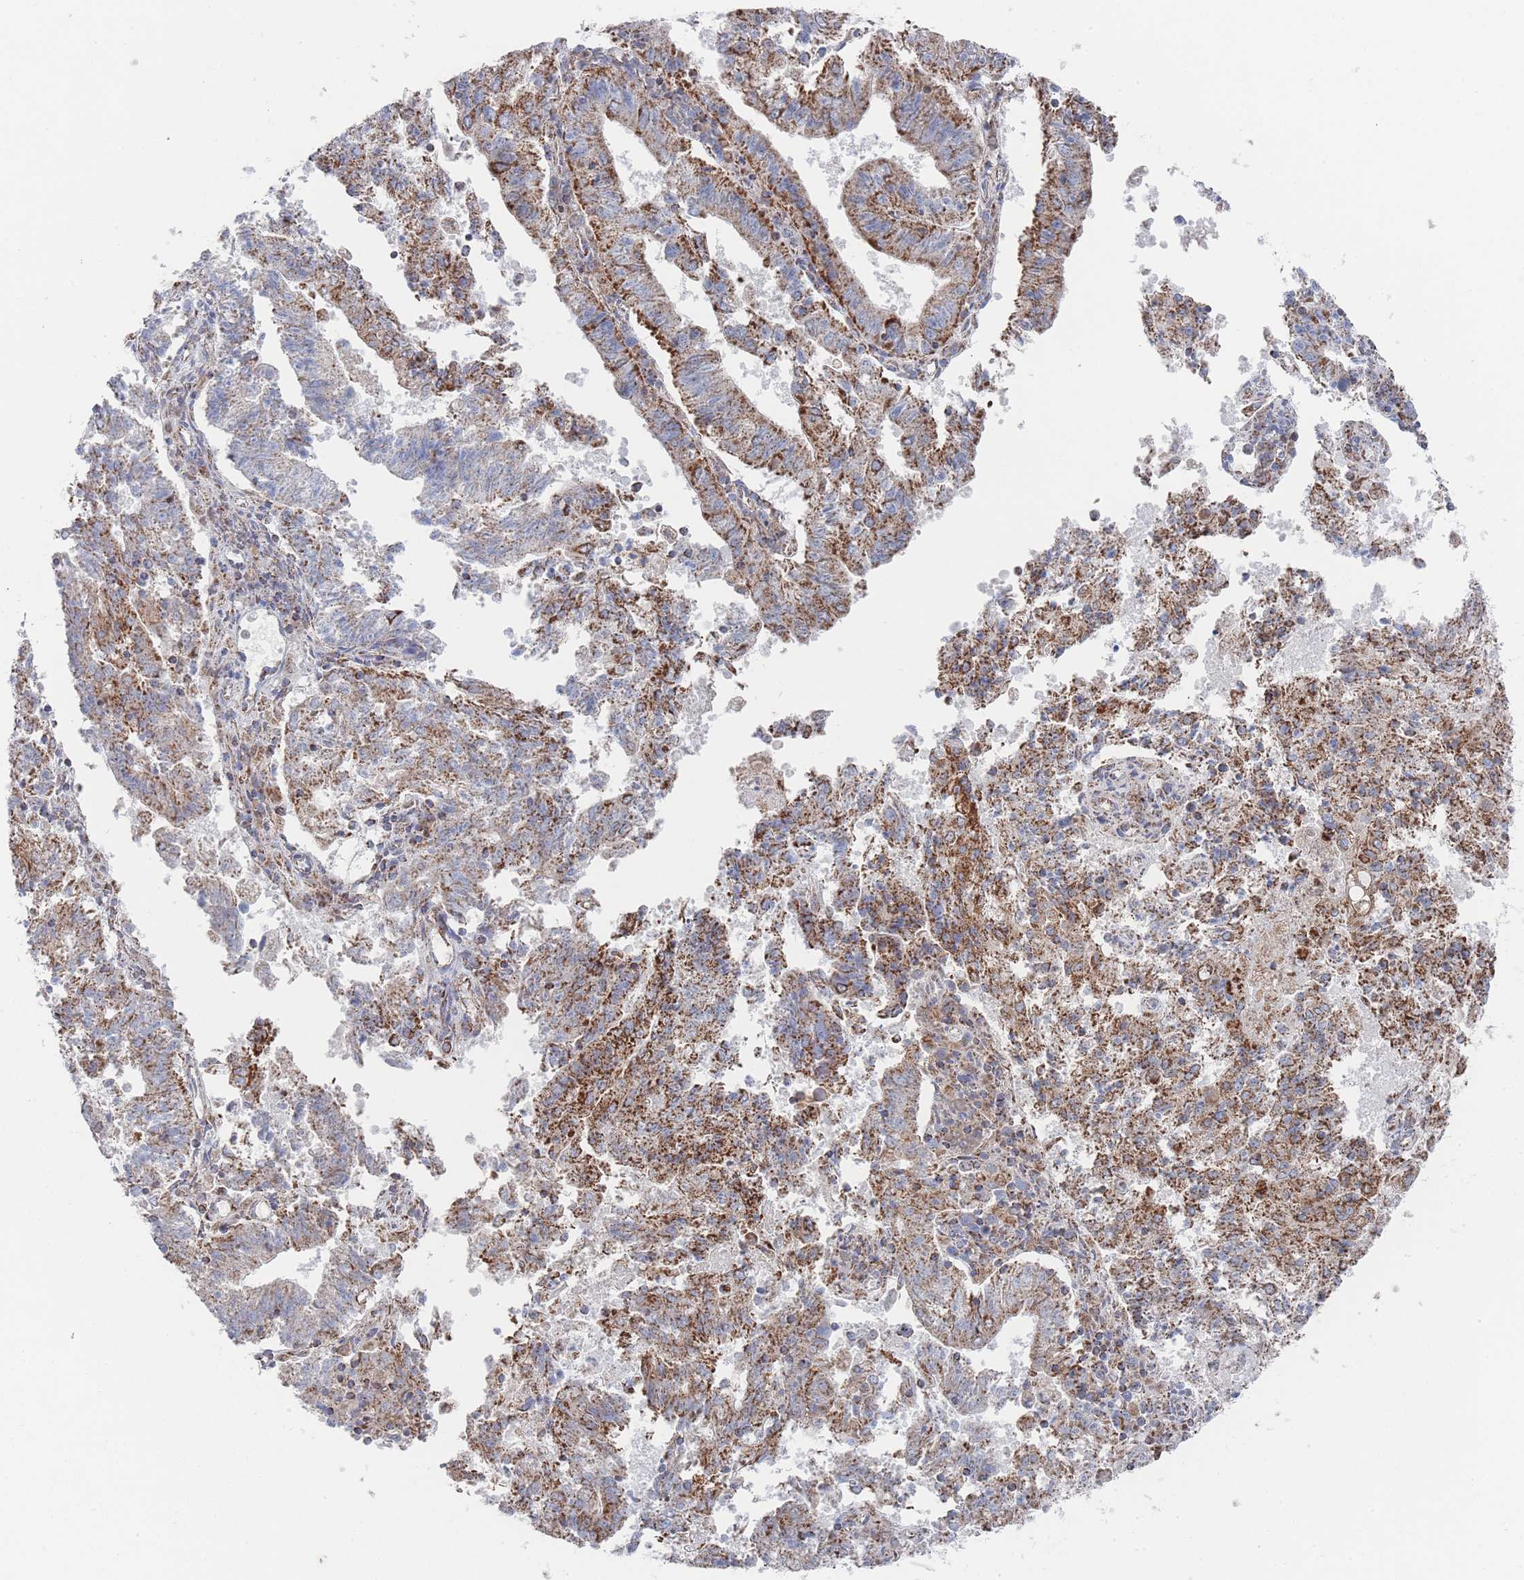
{"staining": {"intensity": "moderate", "quantity": ">75%", "location": "cytoplasmic/membranous"}, "tissue": "endometrial cancer", "cell_type": "Tumor cells", "image_type": "cancer", "snomed": [{"axis": "morphology", "description": "Adenocarcinoma, NOS"}, {"axis": "topography", "description": "Endometrium"}], "caption": "Immunohistochemical staining of human endometrial adenocarcinoma displays moderate cytoplasmic/membranous protein expression in about >75% of tumor cells.", "gene": "IKZF4", "patient": {"sex": "female", "age": 82}}